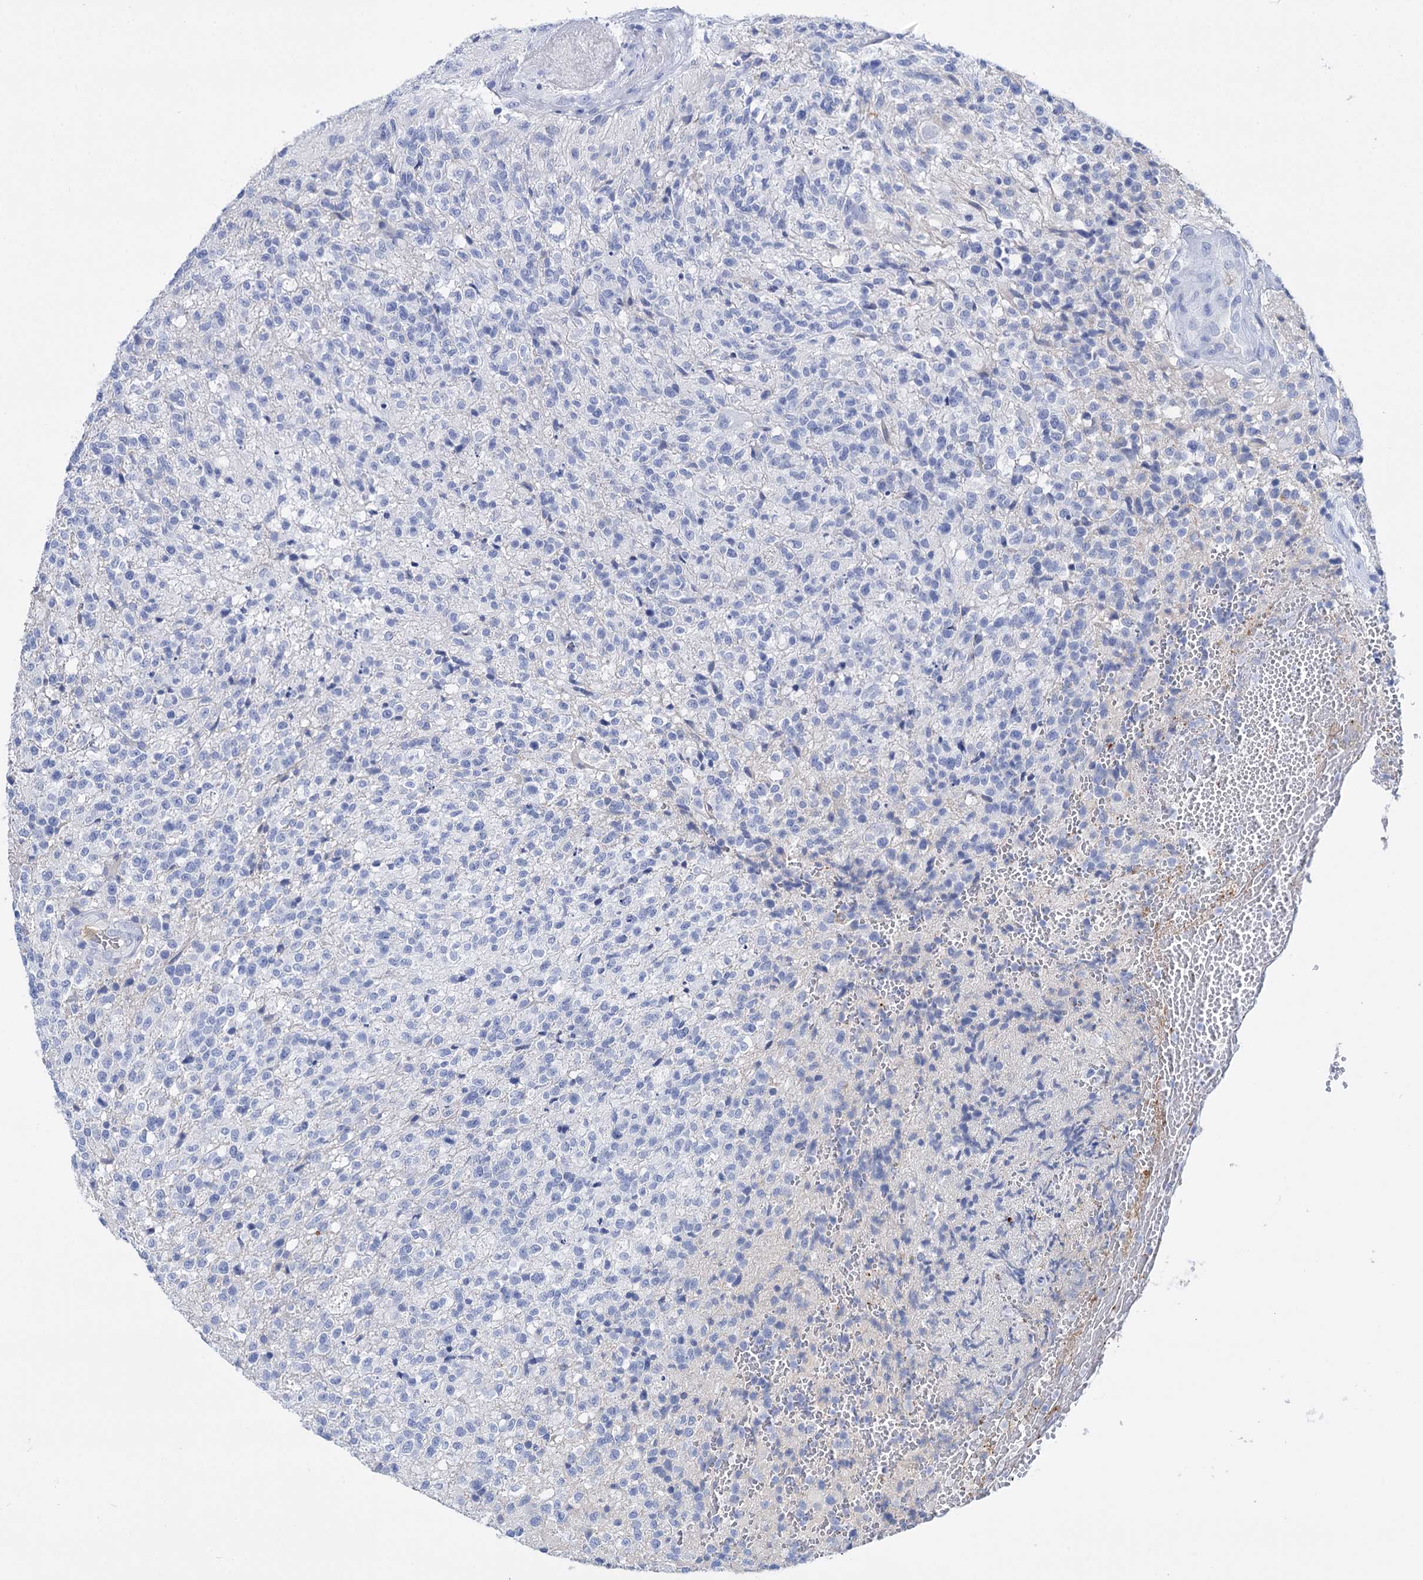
{"staining": {"intensity": "negative", "quantity": "none", "location": "none"}, "tissue": "glioma", "cell_type": "Tumor cells", "image_type": "cancer", "snomed": [{"axis": "morphology", "description": "Glioma, malignant, High grade"}, {"axis": "topography", "description": "Brain"}], "caption": "High power microscopy histopathology image of an immunohistochemistry (IHC) histopathology image of malignant high-grade glioma, revealing no significant expression in tumor cells.", "gene": "FBXW12", "patient": {"sex": "male", "age": 56}}